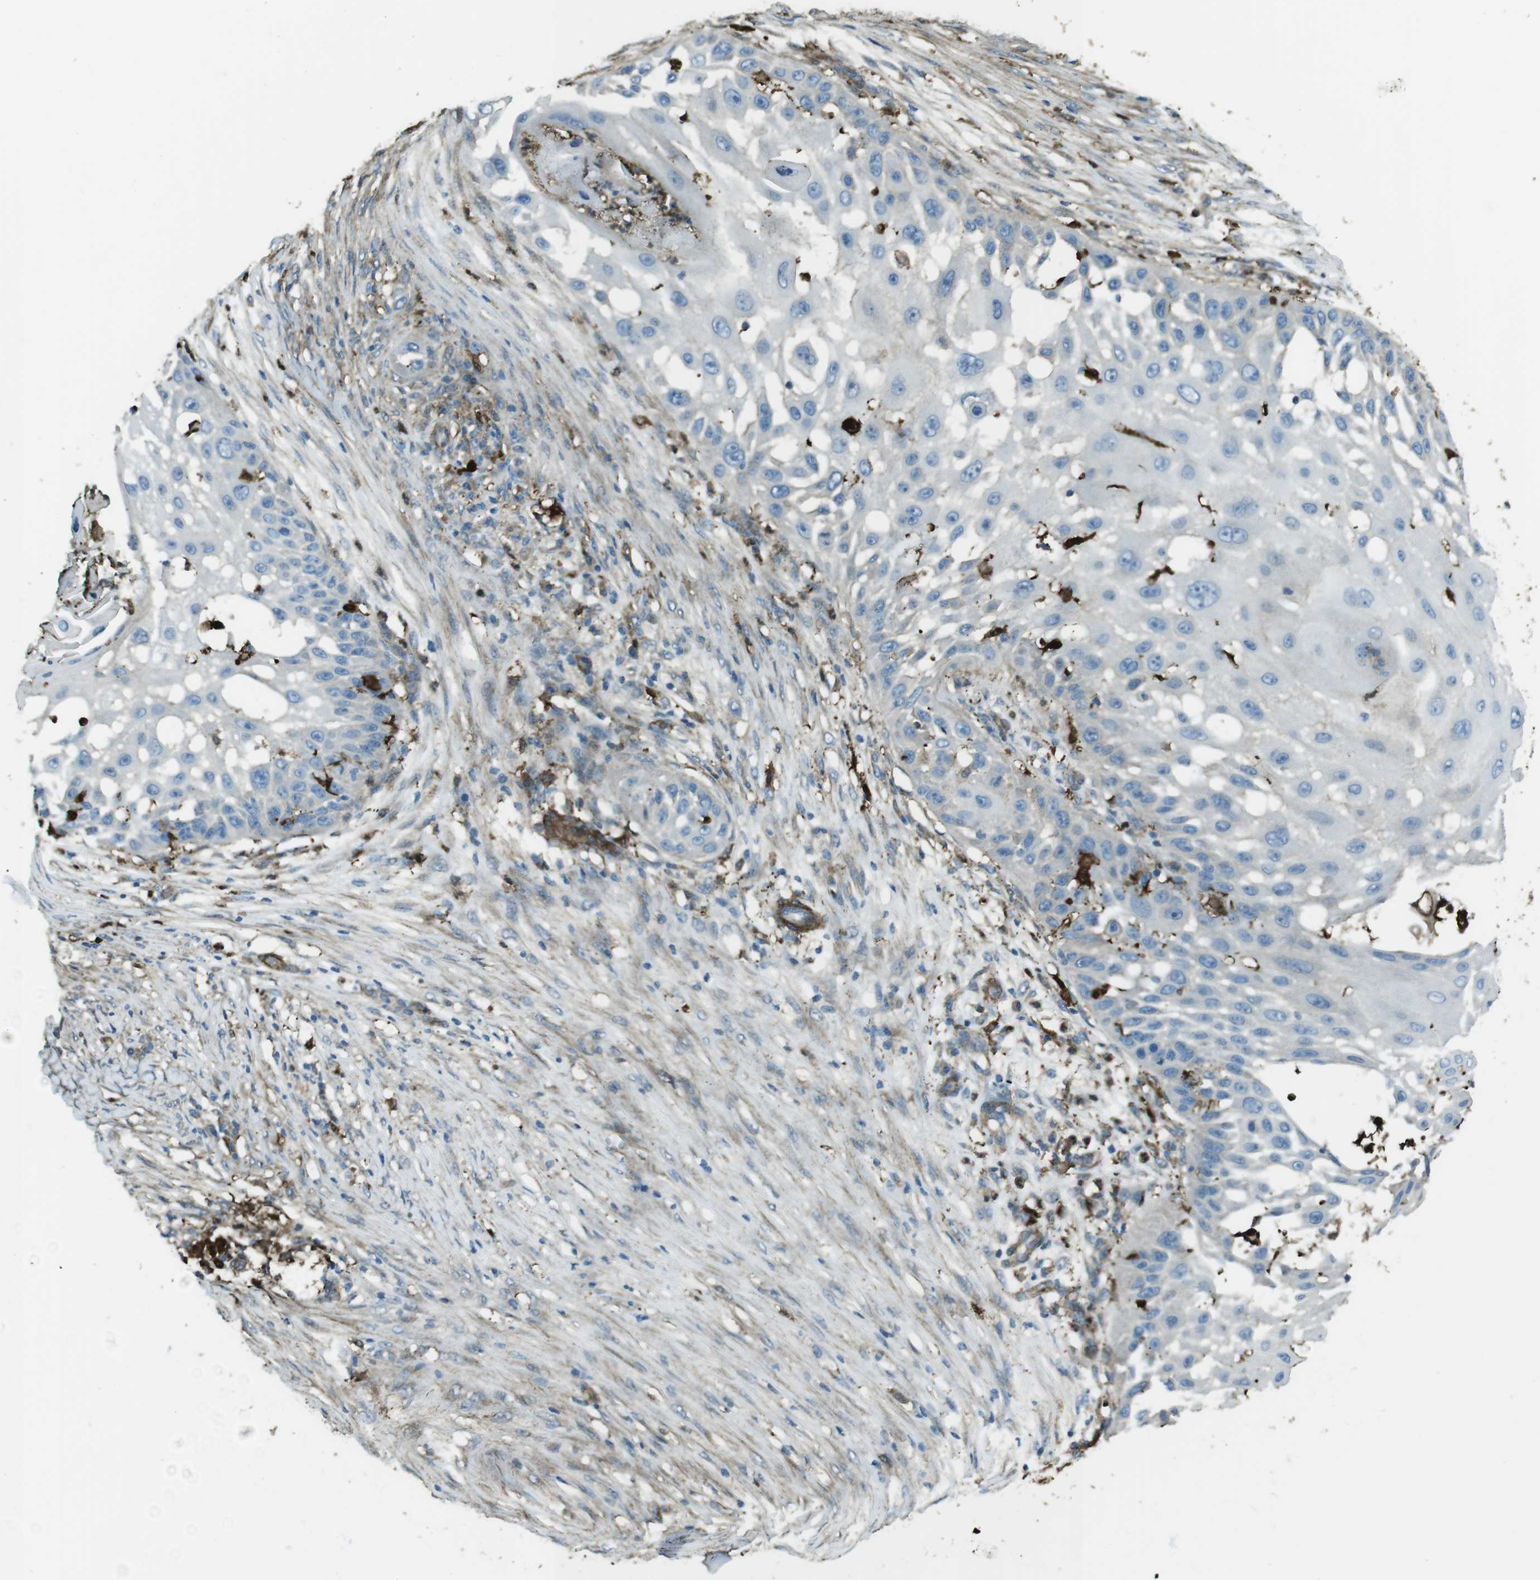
{"staining": {"intensity": "negative", "quantity": "none", "location": "none"}, "tissue": "skin cancer", "cell_type": "Tumor cells", "image_type": "cancer", "snomed": [{"axis": "morphology", "description": "Squamous cell carcinoma, NOS"}, {"axis": "topography", "description": "Skin"}], "caption": "Immunohistochemical staining of squamous cell carcinoma (skin) reveals no significant positivity in tumor cells.", "gene": "SFT2D1", "patient": {"sex": "female", "age": 44}}